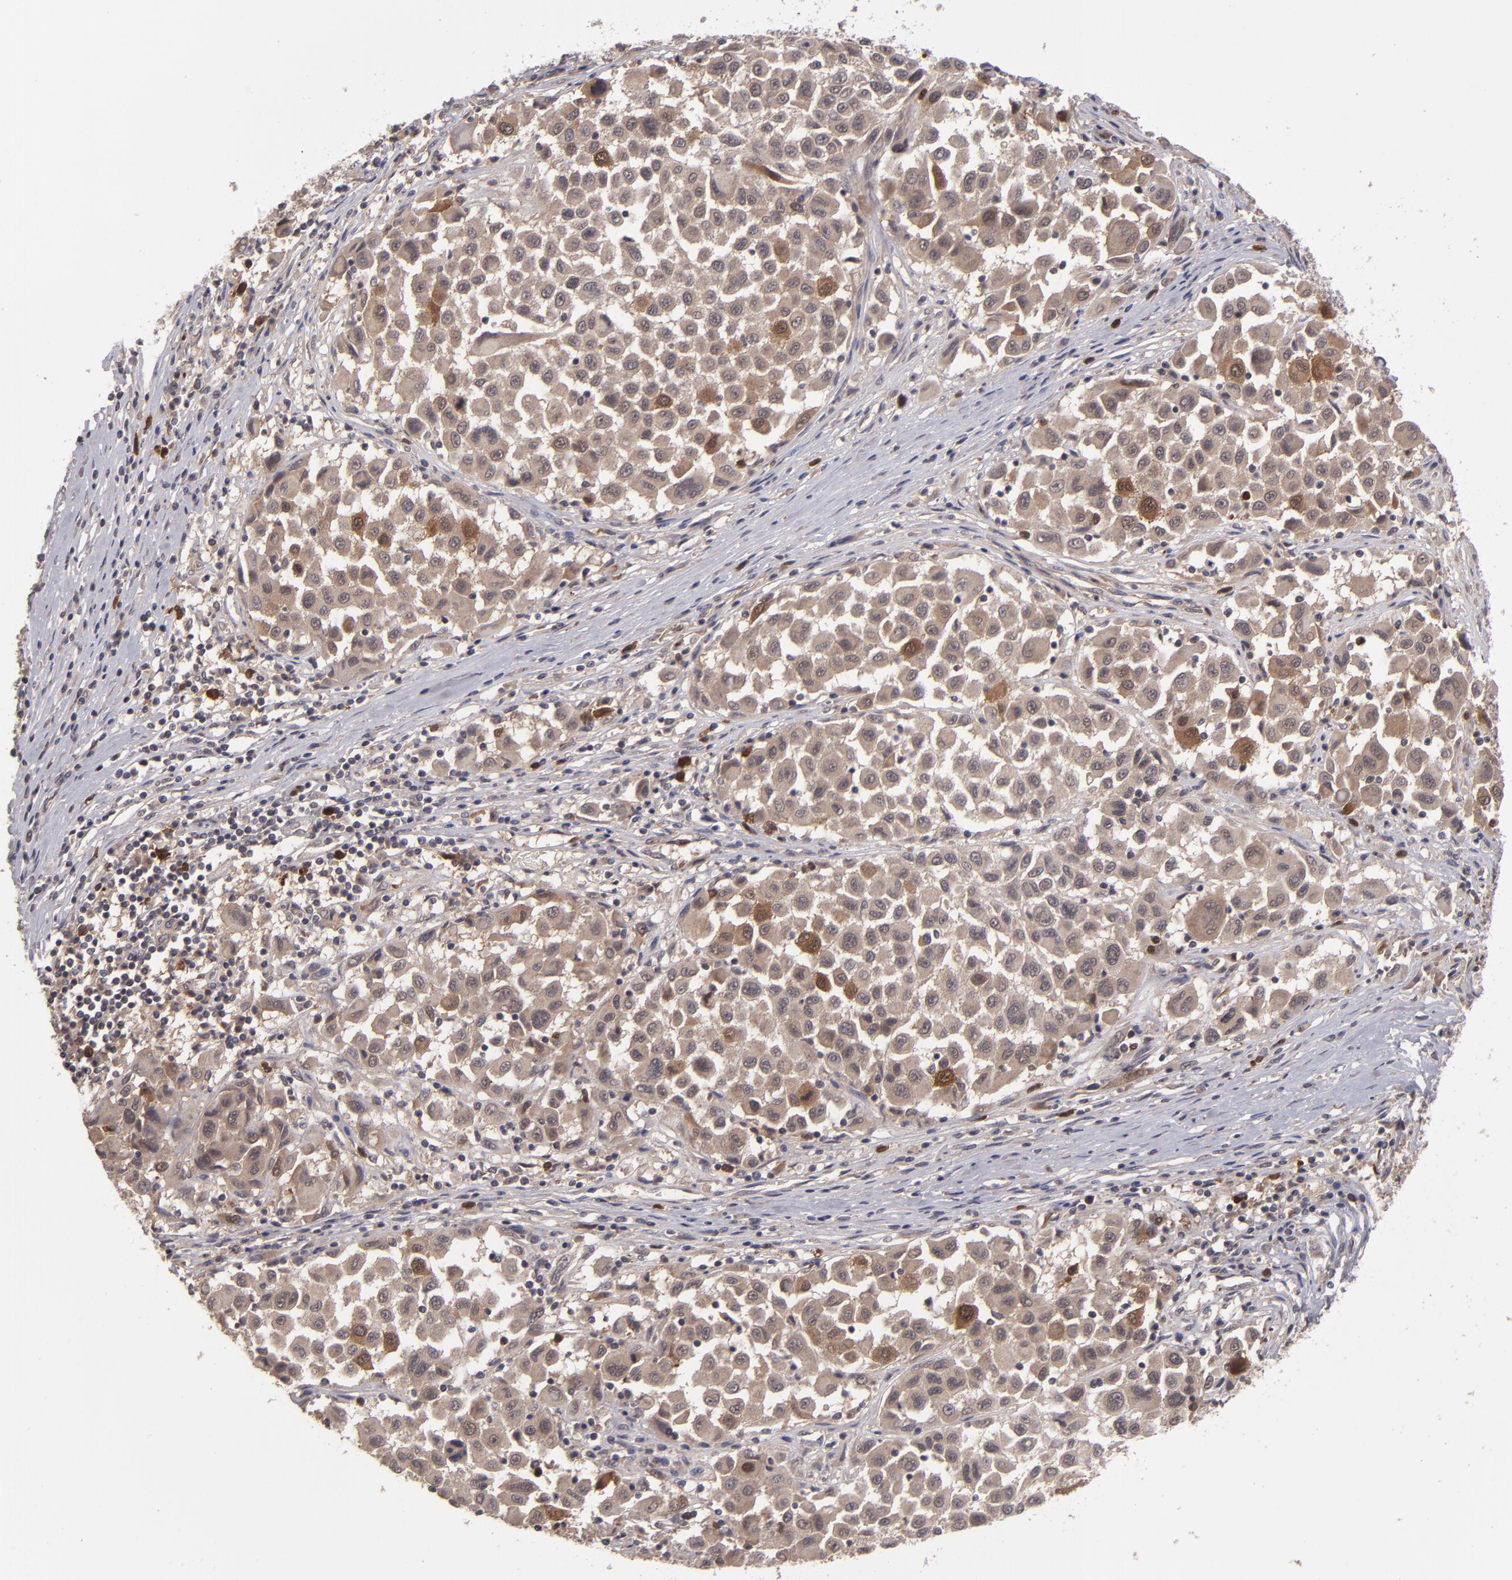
{"staining": {"intensity": "moderate", "quantity": "25%-75%", "location": "cytoplasmic/membranous"}, "tissue": "melanoma", "cell_type": "Tumor cells", "image_type": "cancer", "snomed": [{"axis": "morphology", "description": "Malignant melanoma, Metastatic site"}, {"axis": "topography", "description": "Lymph node"}], "caption": "The photomicrograph shows a brown stain indicating the presence of a protein in the cytoplasmic/membranous of tumor cells in melanoma.", "gene": "TYMS", "patient": {"sex": "male", "age": 61}}